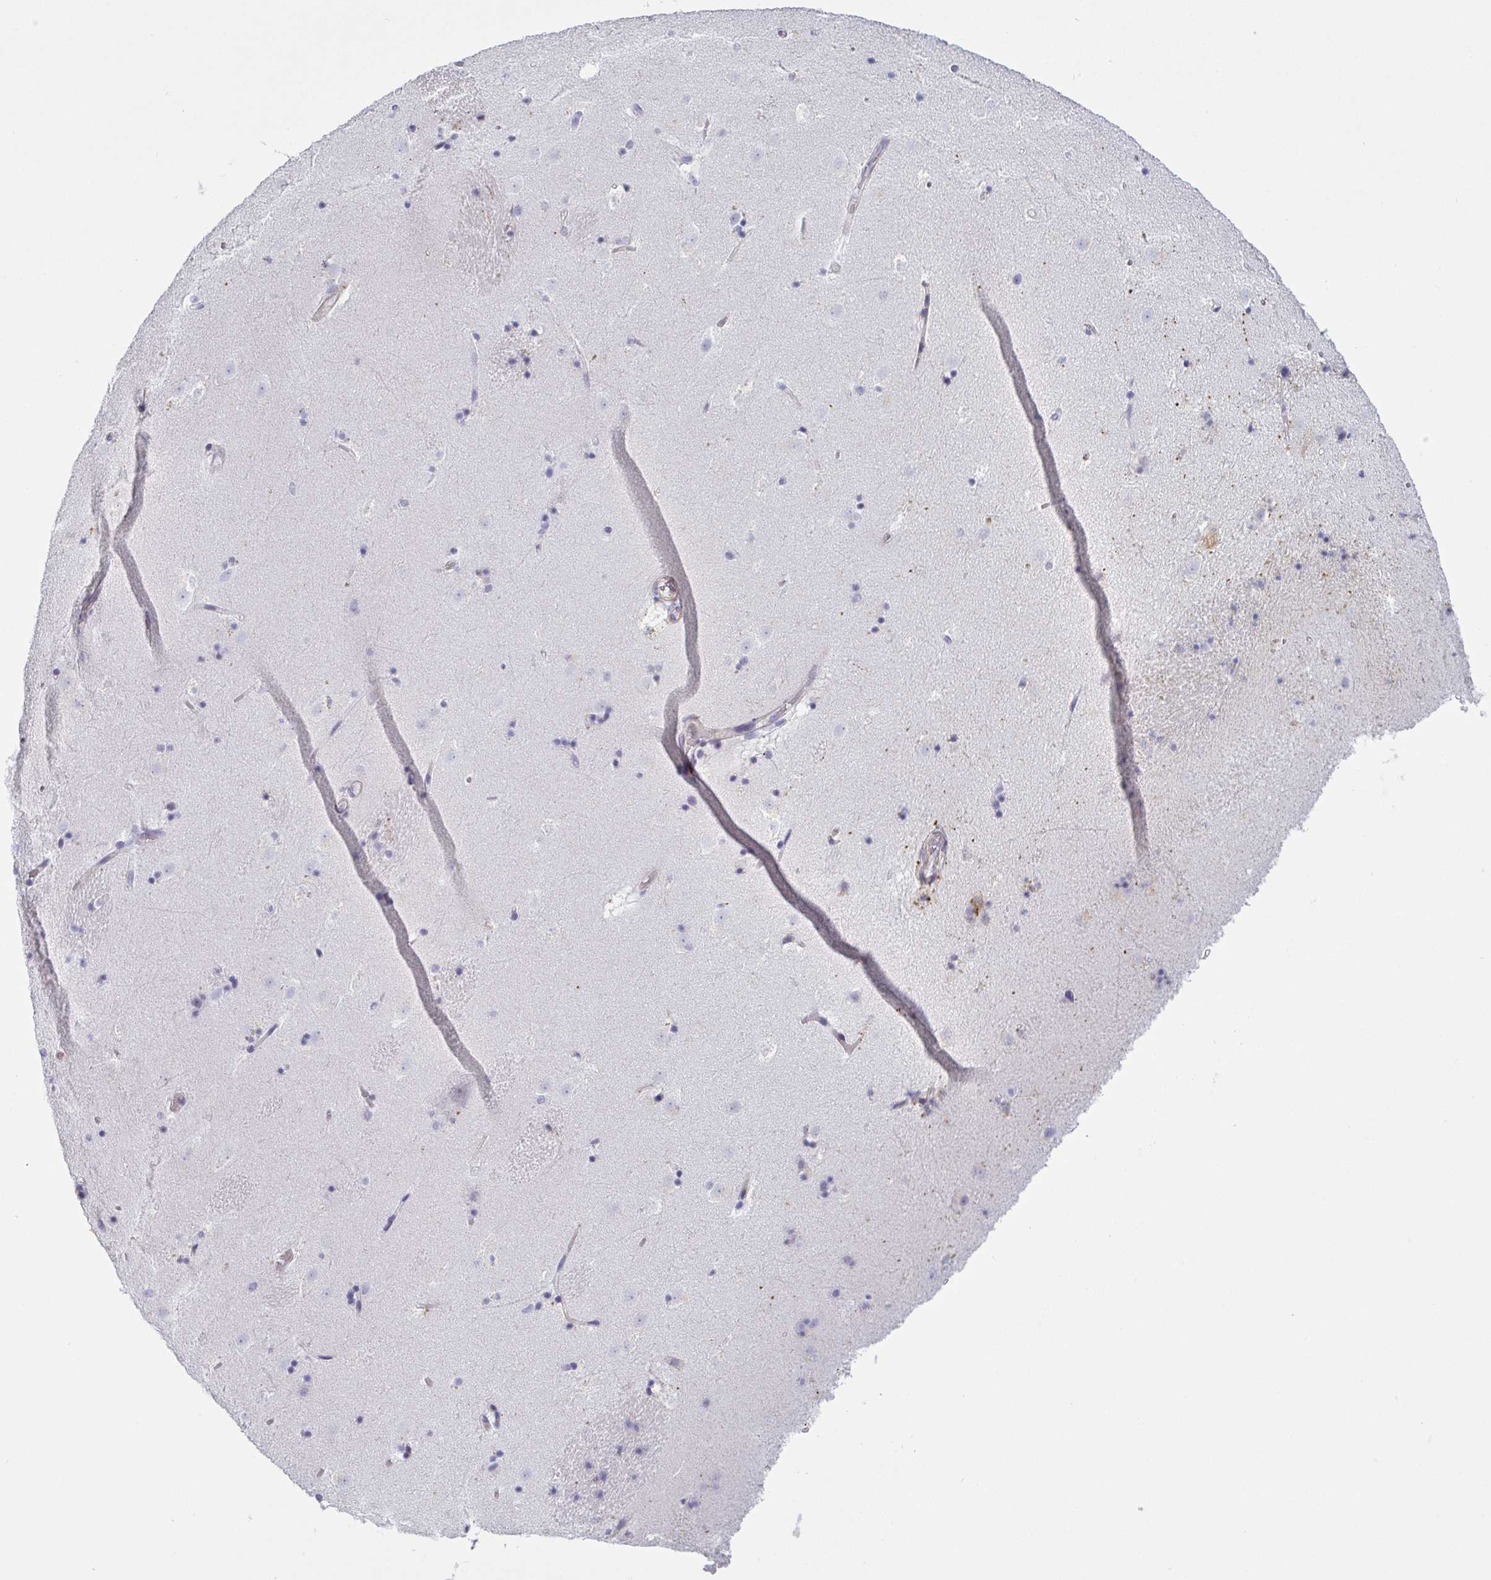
{"staining": {"intensity": "negative", "quantity": "none", "location": "none"}, "tissue": "caudate", "cell_type": "Glial cells", "image_type": "normal", "snomed": [{"axis": "morphology", "description": "Normal tissue, NOS"}, {"axis": "topography", "description": "Lateral ventricle wall"}], "caption": "Caudate stained for a protein using immunohistochemistry shows no positivity glial cells.", "gene": "OR5P3", "patient": {"sex": "male", "age": 37}}